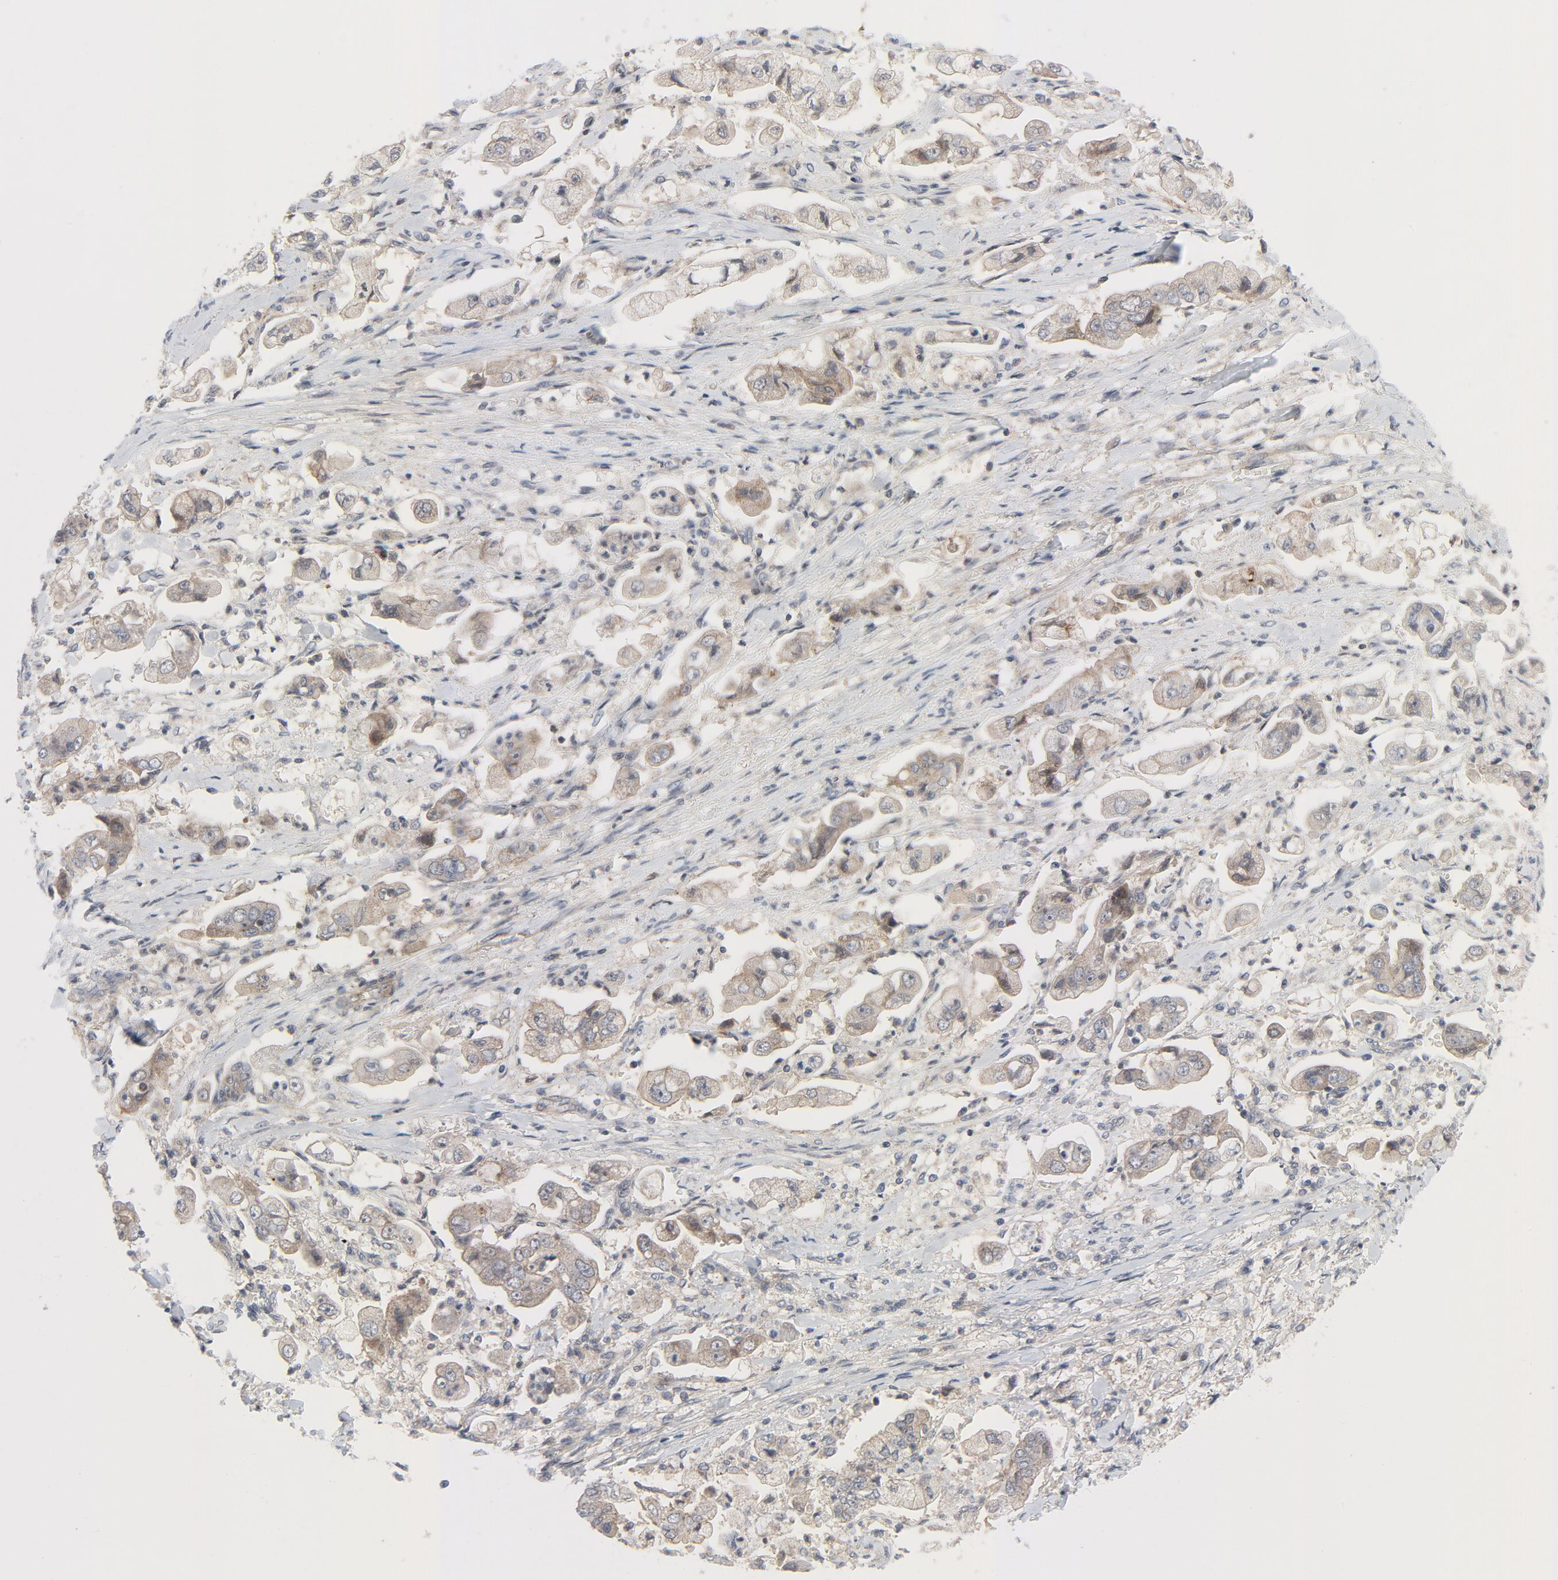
{"staining": {"intensity": "weak", "quantity": ">75%", "location": "cytoplasmic/membranous"}, "tissue": "stomach cancer", "cell_type": "Tumor cells", "image_type": "cancer", "snomed": [{"axis": "morphology", "description": "Adenocarcinoma, NOS"}, {"axis": "topography", "description": "Stomach"}], "caption": "Adenocarcinoma (stomach) stained with a brown dye reveals weak cytoplasmic/membranous positive expression in approximately >75% of tumor cells.", "gene": "TSG101", "patient": {"sex": "male", "age": 62}}